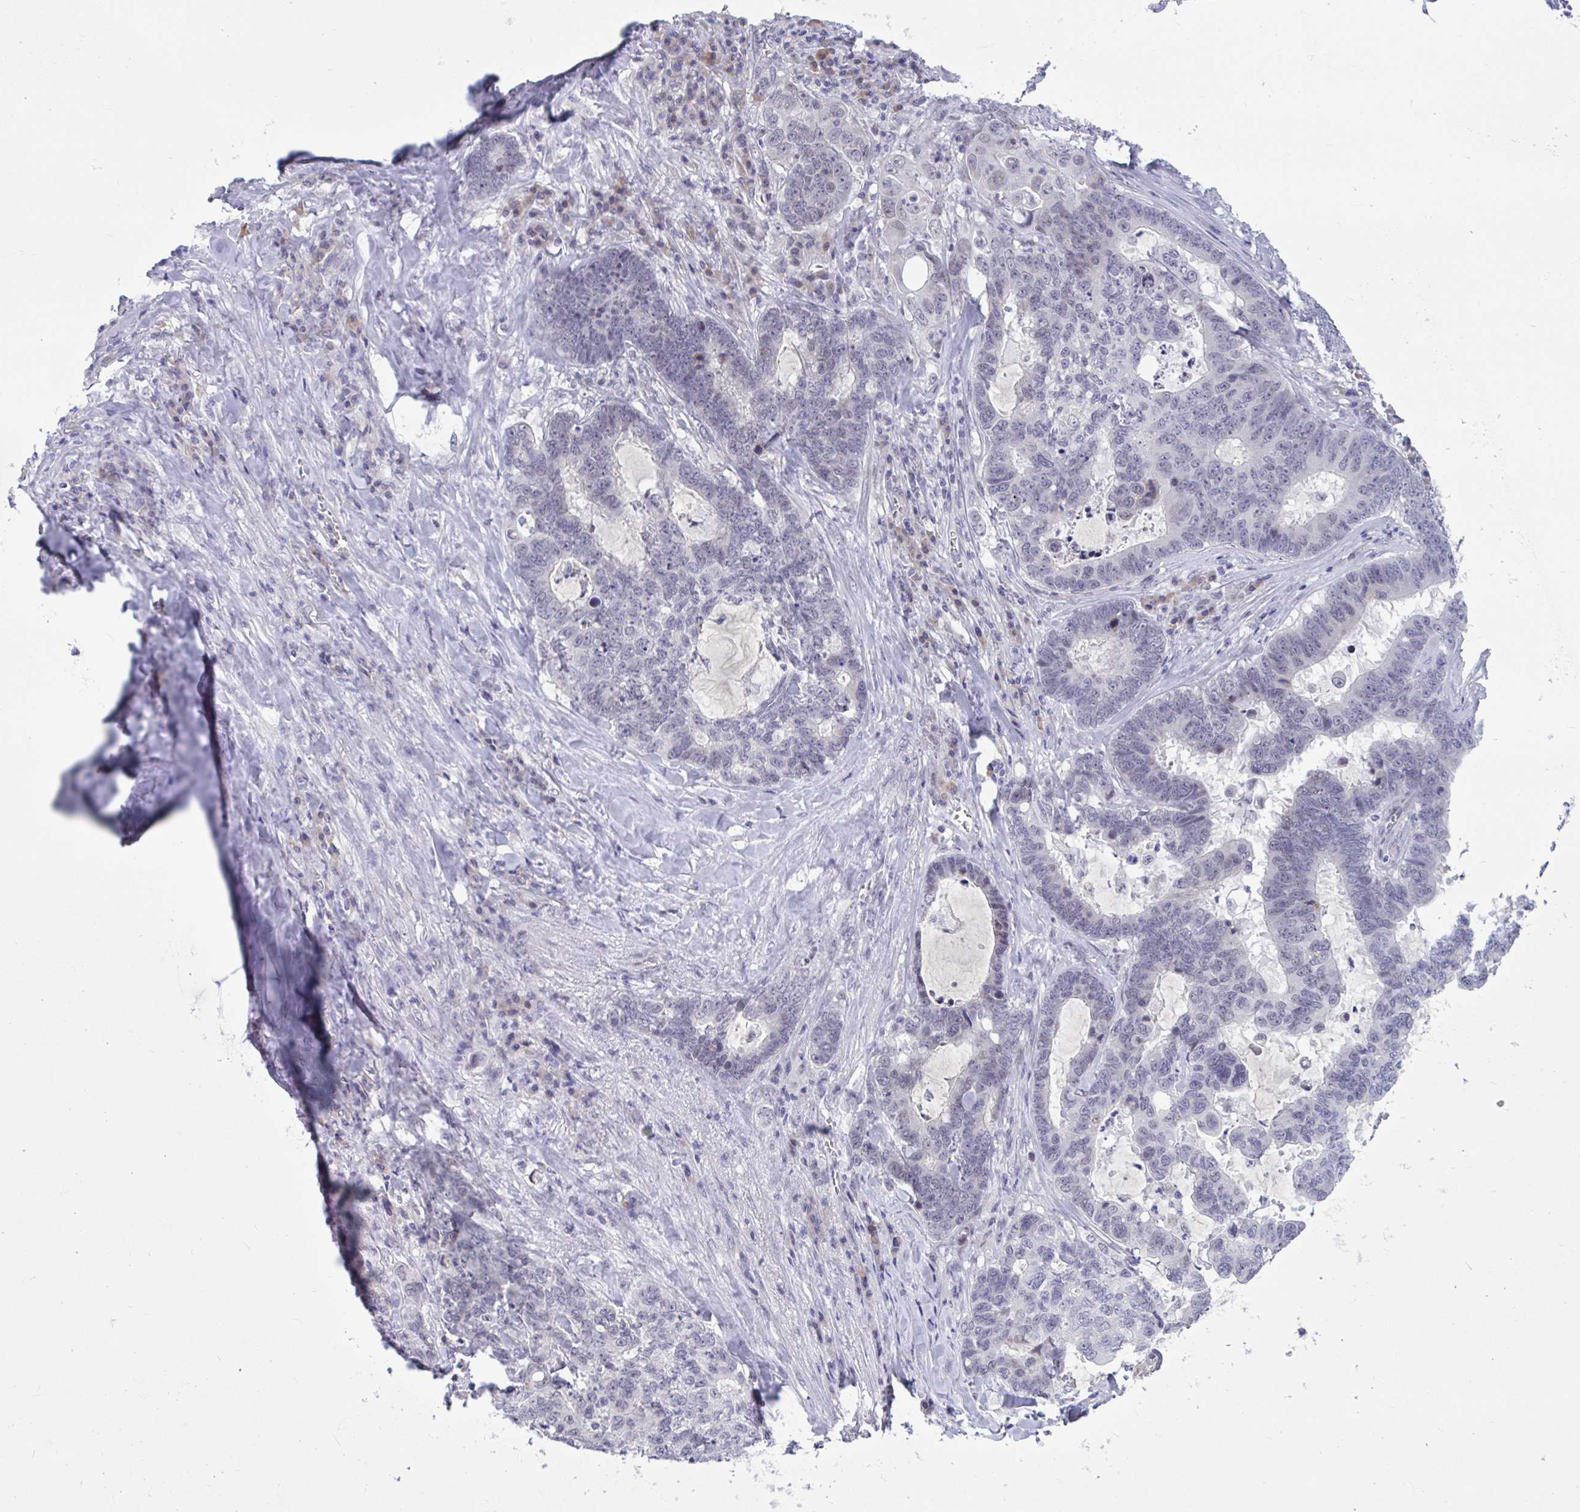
{"staining": {"intensity": "negative", "quantity": "none", "location": "none"}, "tissue": "lung cancer", "cell_type": "Tumor cells", "image_type": "cancer", "snomed": [{"axis": "morphology", "description": "Aneuploidy"}, {"axis": "morphology", "description": "Adenocarcinoma, NOS"}, {"axis": "morphology", "description": "Adenocarcinoma primary or metastatic"}, {"axis": "topography", "description": "Lung"}], "caption": "Immunohistochemical staining of lung adenocarcinoma primary or metastatic reveals no significant staining in tumor cells.", "gene": "CNGB3", "patient": {"sex": "female", "age": 75}}